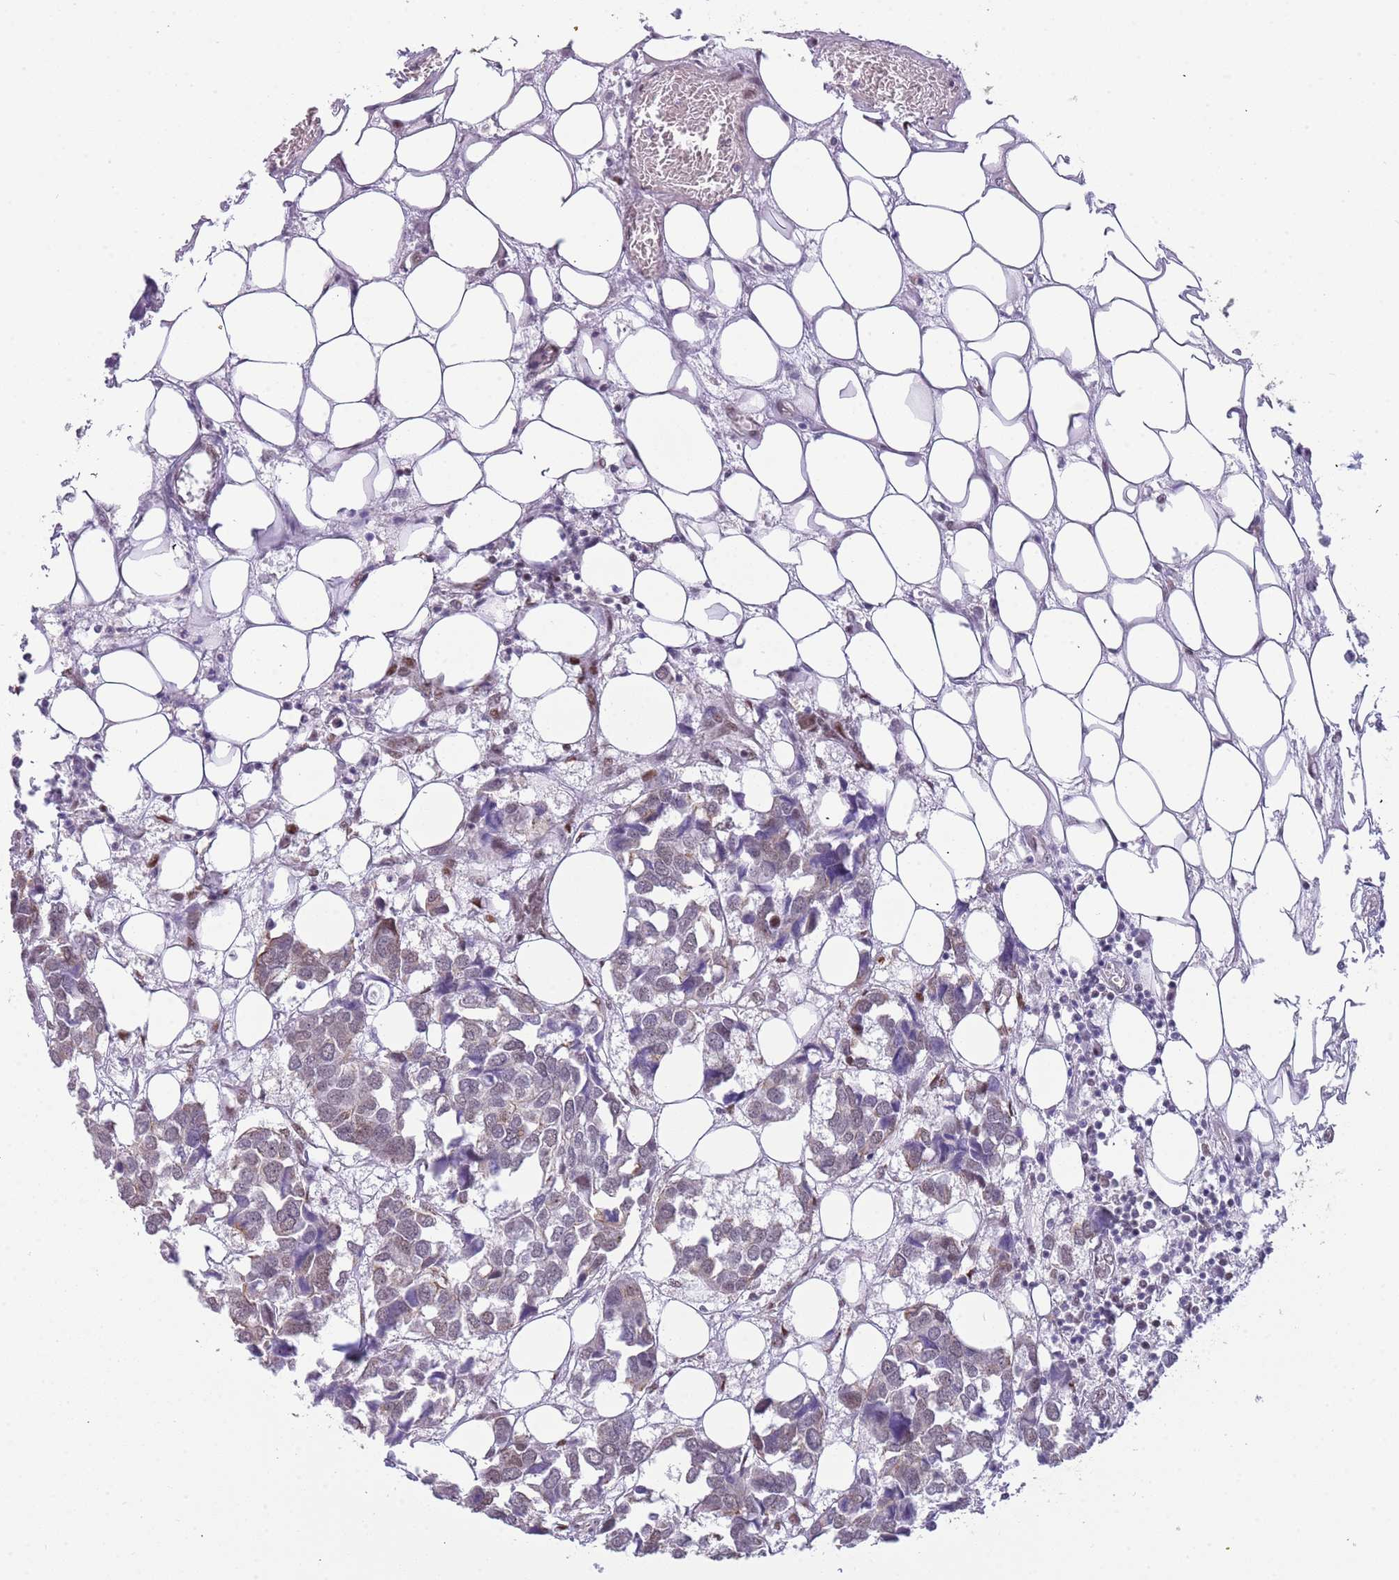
{"staining": {"intensity": "weak", "quantity": "25%-75%", "location": "cytoplasmic/membranous"}, "tissue": "breast cancer", "cell_type": "Tumor cells", "image_type": "cancer", "snomed": [{"axis": "morphology", "description": "Duct carcinoma"}, {"axis": "topography", "description": "Breast"}], "caption": "High-magnification brightfield microscopy of breast cancer stained with DAB (3,3'-diaminobenzidine) (brown) and counterstained with hematoxylin (blue). tumor cells exhibit weak cytoplasmic/membranous positivity is present in approximately25%-75% of cells.", "gene": "LRMDA", "patient": {"sex": "female", "age": 83}}